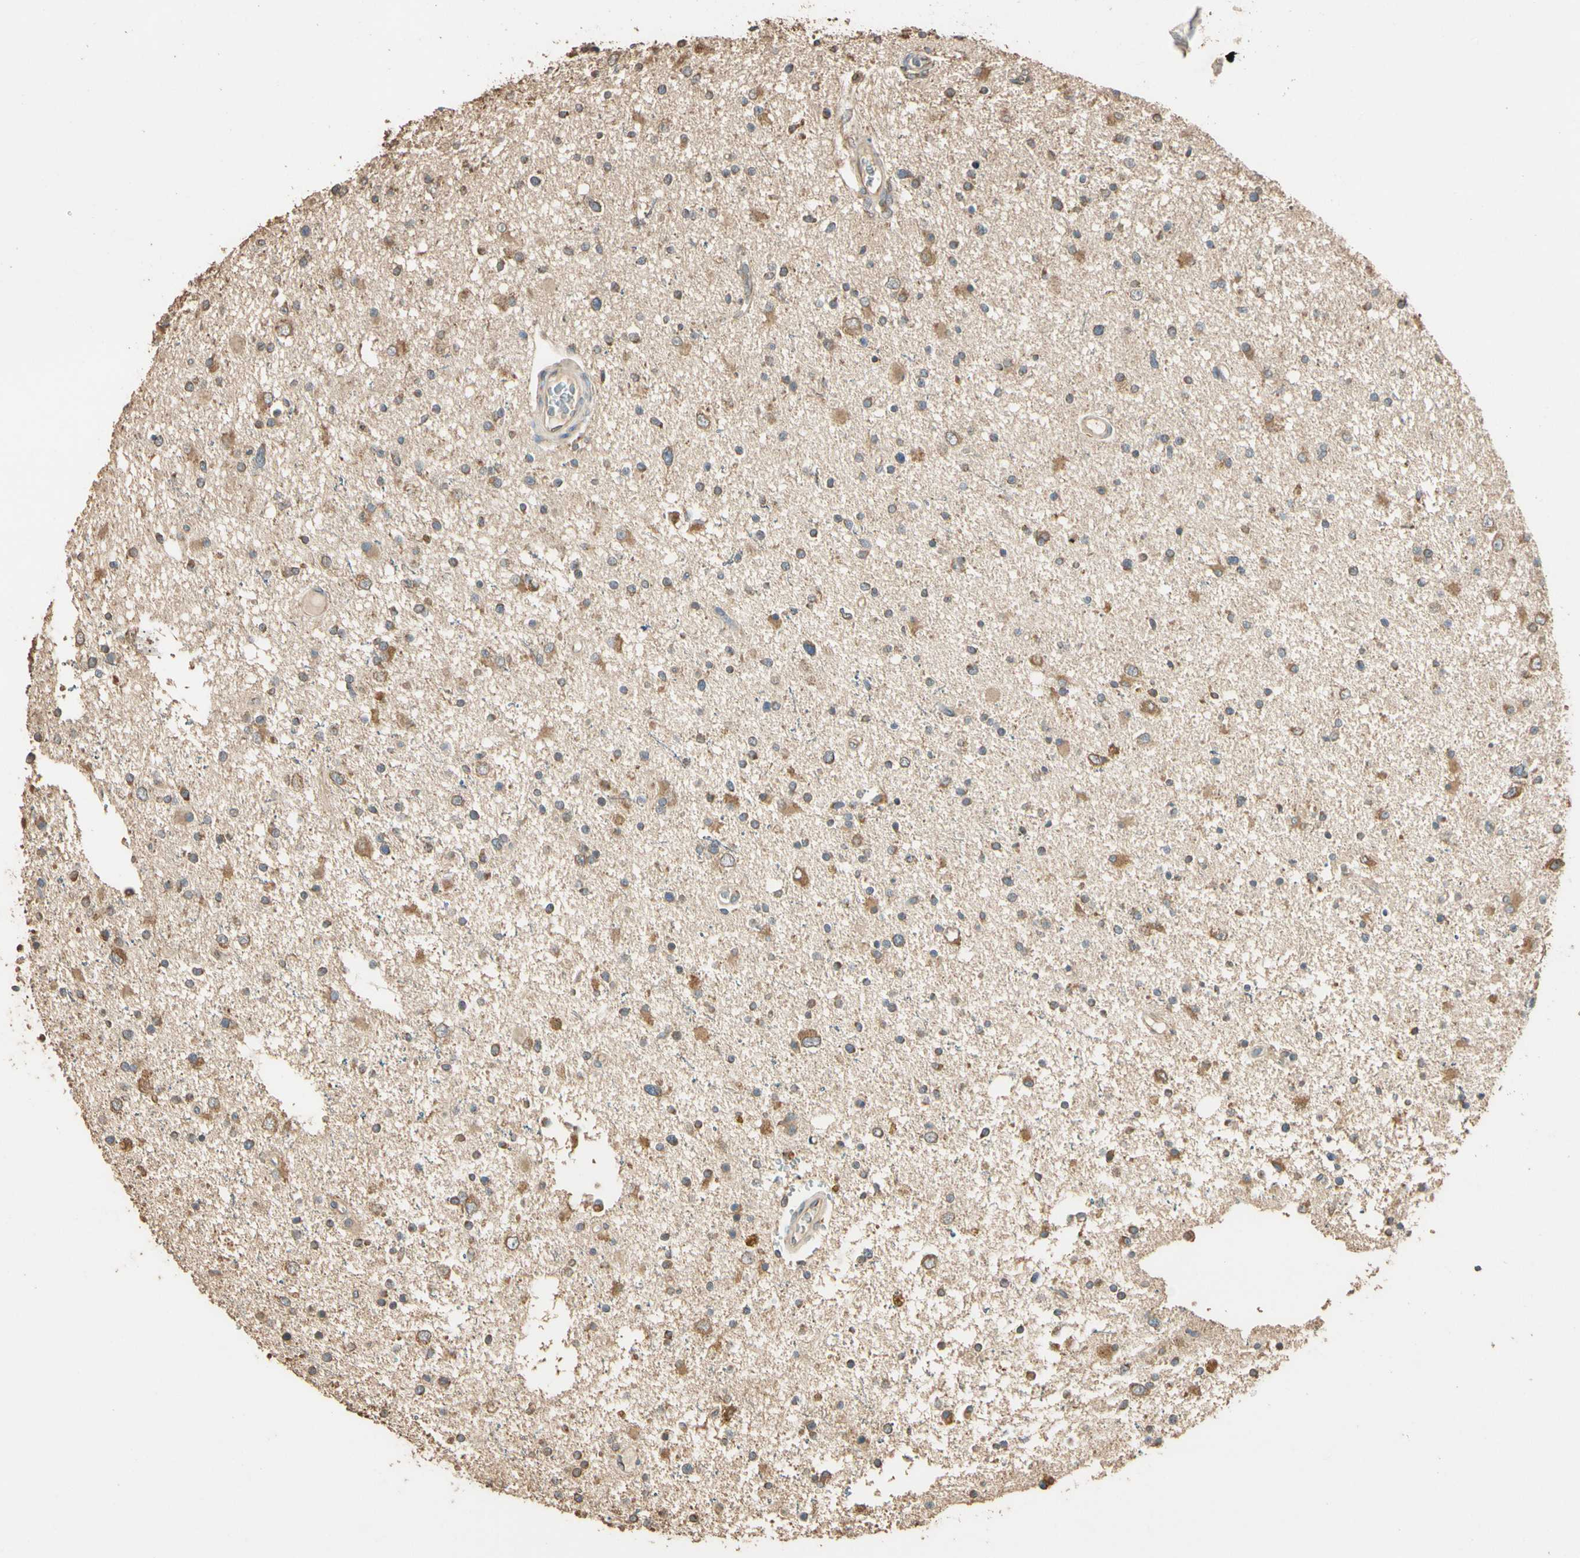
{"staining": {"intensity": "moderate", "quantity": "25%-75%", "location": "cytoplasmic/membranous"}, "tissue": "glioma", "cell_type": "Tumor cells", "image_type": "cancer", "snomed": [{"axis": "morphology", "description": "Glioma, malignant, High grade"}, {"axis": "topography", "description": "Brain"}], "caption": "Human malignant glioma (high-grade) stained with a brown dye demonstrates moderate cytoplasmic/membranous positive expression in about 25%-75% of tumor cells.", "gene": "STX18", "patient": {"sex": "male", "age": 33}}